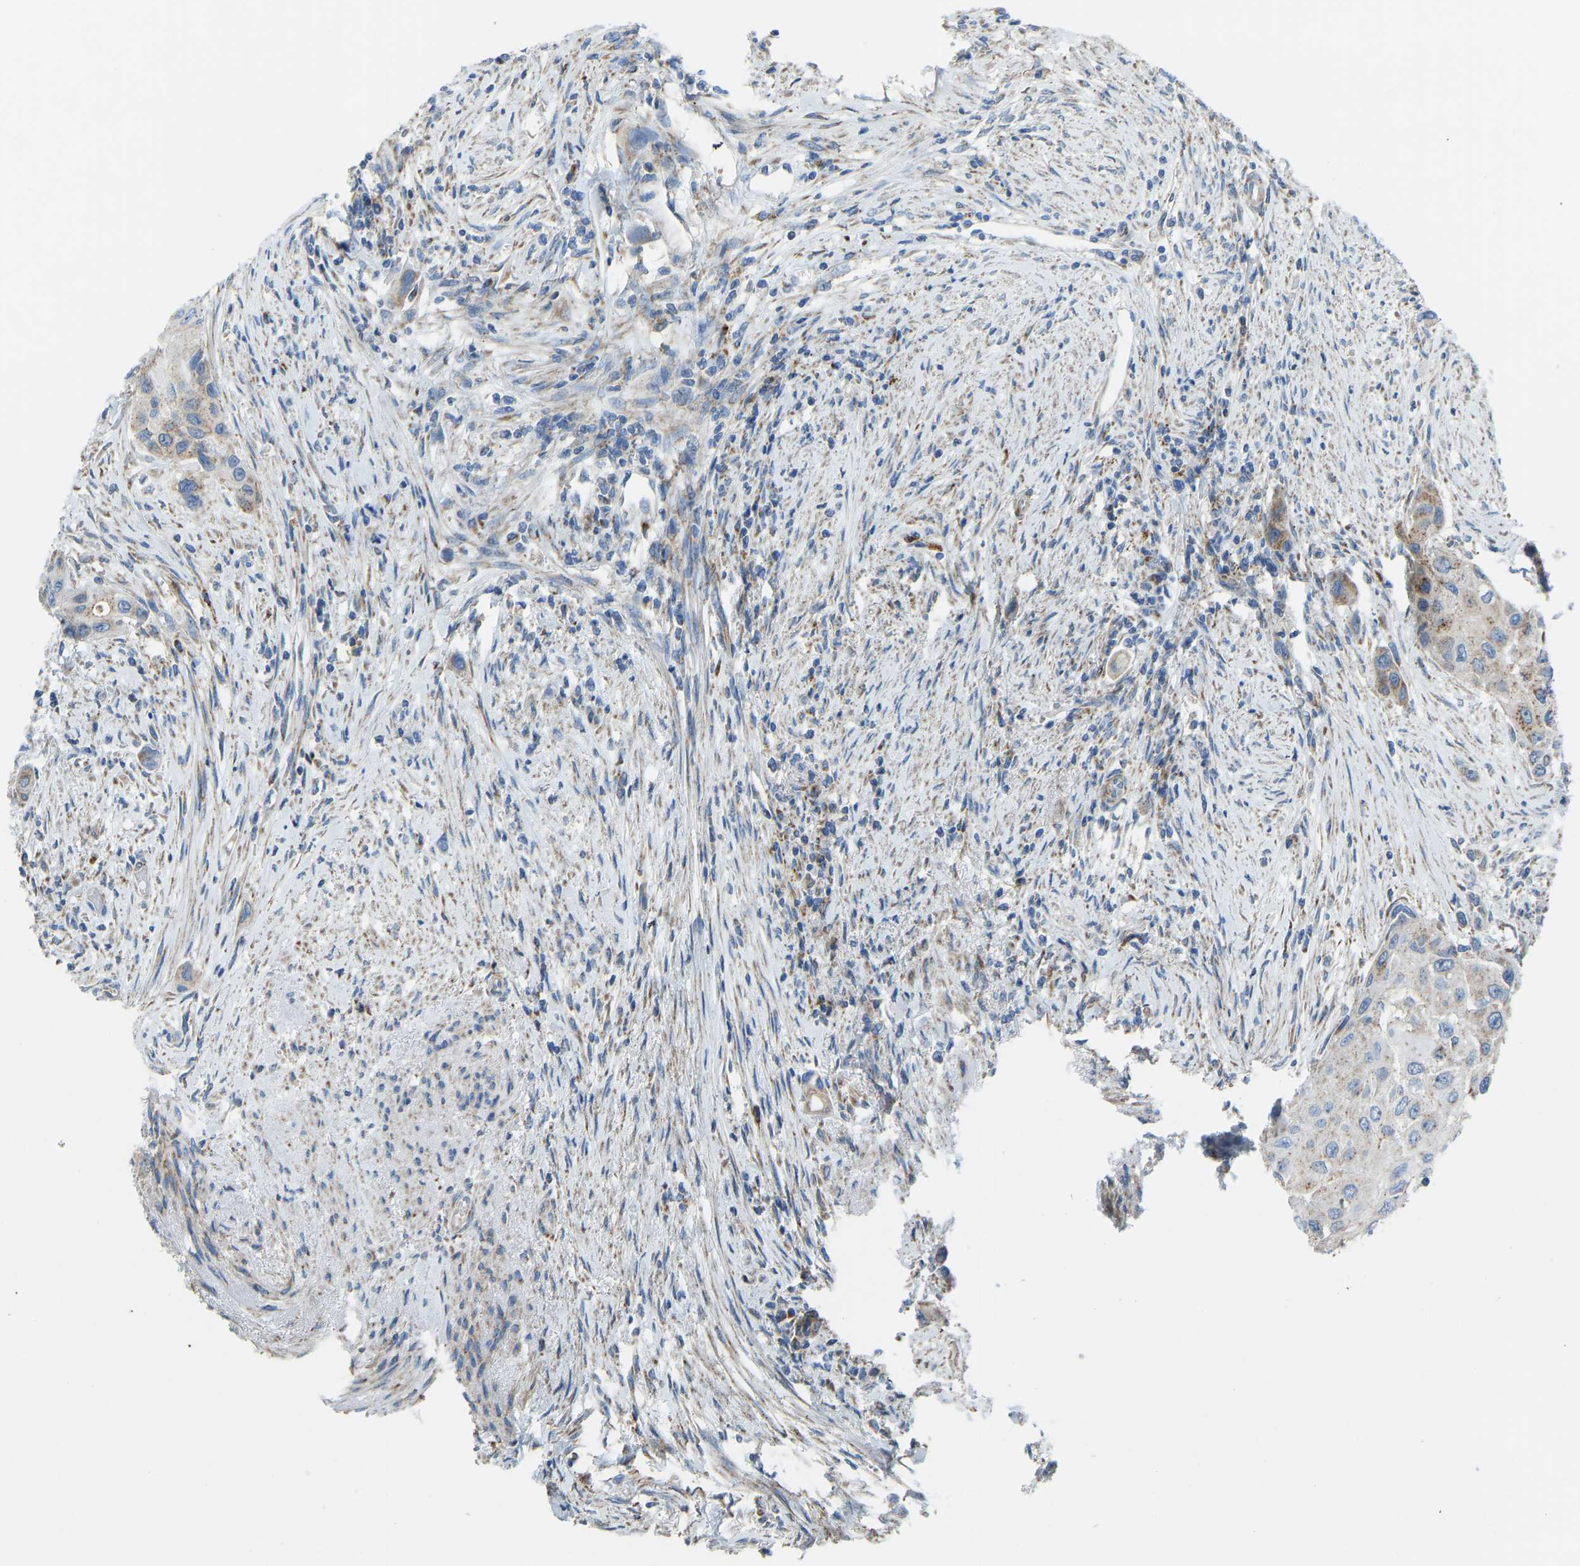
{"staining": {"intensity": "weak", "quantity": ">75%", "location": "cytoplasmic/membranous"}, "tissue": "urothelial cancer", "cell_type": "Tumor cells", "image_type": "cancer", "snomed": [{"axis": "morphology", "description": "Urothelial carcinoma, High grade"}, {"axis": "topography", "description": "Urinary bladder"}], "caption": "Immunohistochemical staining of high-grade urothelial carcinoma shows low levels of weak cytoplasmic/membranous protein expression in about >75% of tumor cells.", "gene": "SMIM20", "patient": {"sex": "female", "age": 56}}